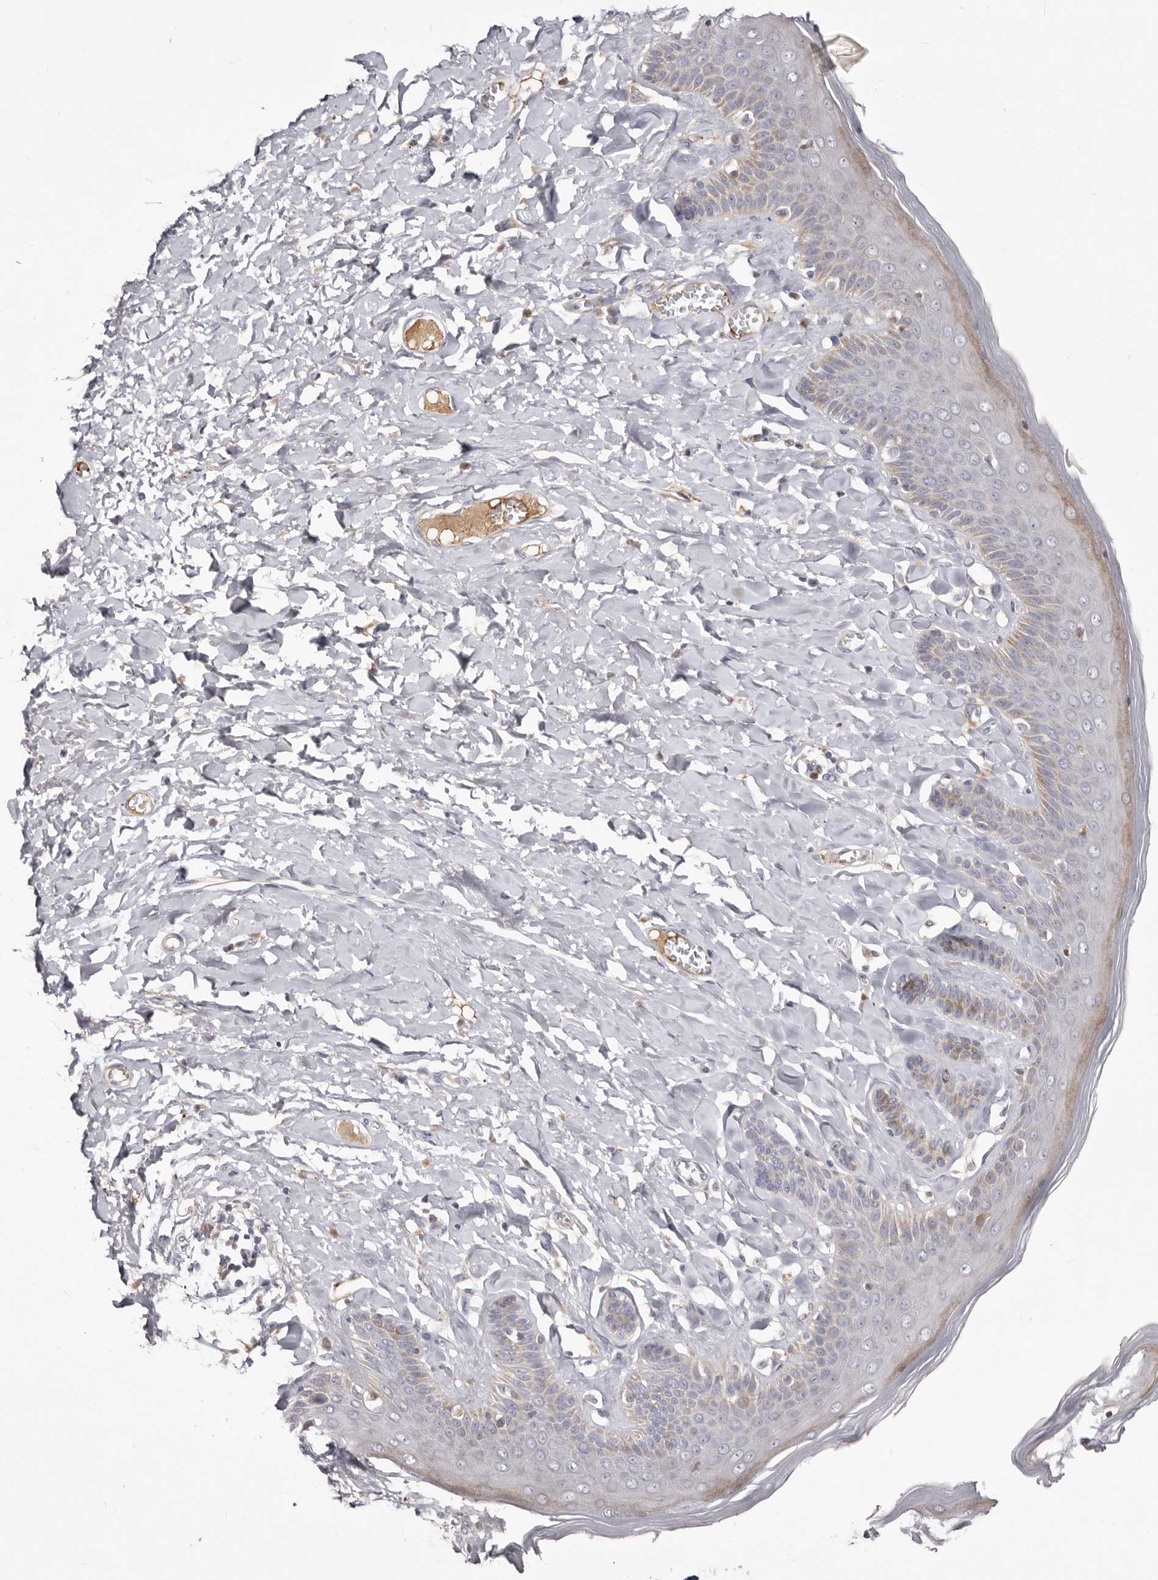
{"staining": {"intensity": "moderate", "quantity": "<25%", "location": "cytoplasmic/membranous"}, "tissue": "skin", "cell_type": "Epidermal cells", "image_type": "normal", "snomed": [{"axis": "morphology", "description": "Normal tissue, NOS"}, {"axis": "topography", "description": "Anal"}], "caption": "Skin stained with DAB (3,3'-diaminobenzidine) immunohistochemistry demonstrates low levels of moderate cytoplasmic/membranous staining in approximately <25% of epidermal cells.", "gene": "NUBPL", "patient": {"sex": "male", "age": 69}}